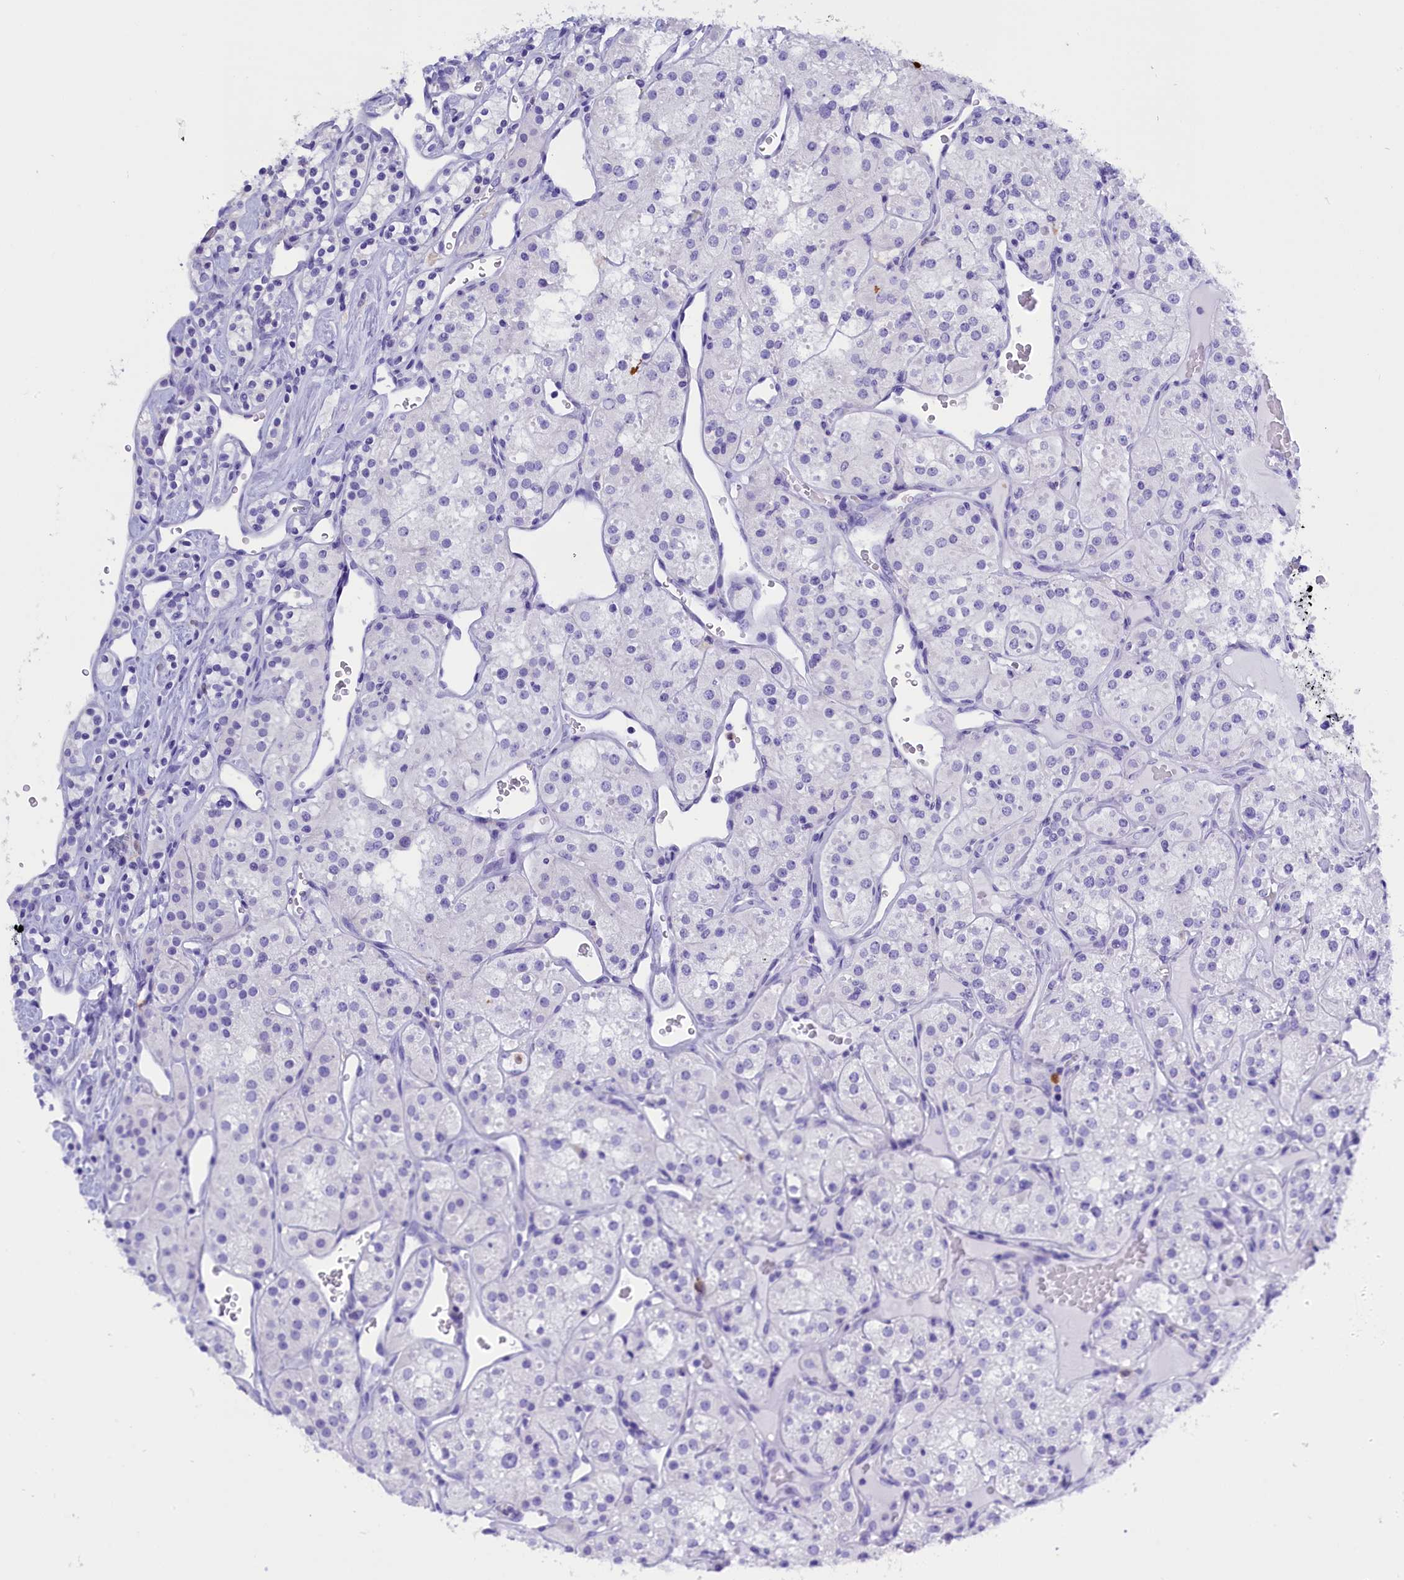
{"staining": {"intensity": "negative", "quantity": "none", "location": "none"}, "tissue": "renal cancer", "cell_type": "Tumor cells", "image_type": "cancer", "snomed": [{"axis": "morphology", "description": "Adenocarcinoma, NOS"}, {"axis": "topography", "description": "Kidney"}], "caption": "This is an IHC micrograph of human renal cancer. There is no staining in tumor cells.", "gene": "CLC", "patient": {"sex": "male", "age": 77}}